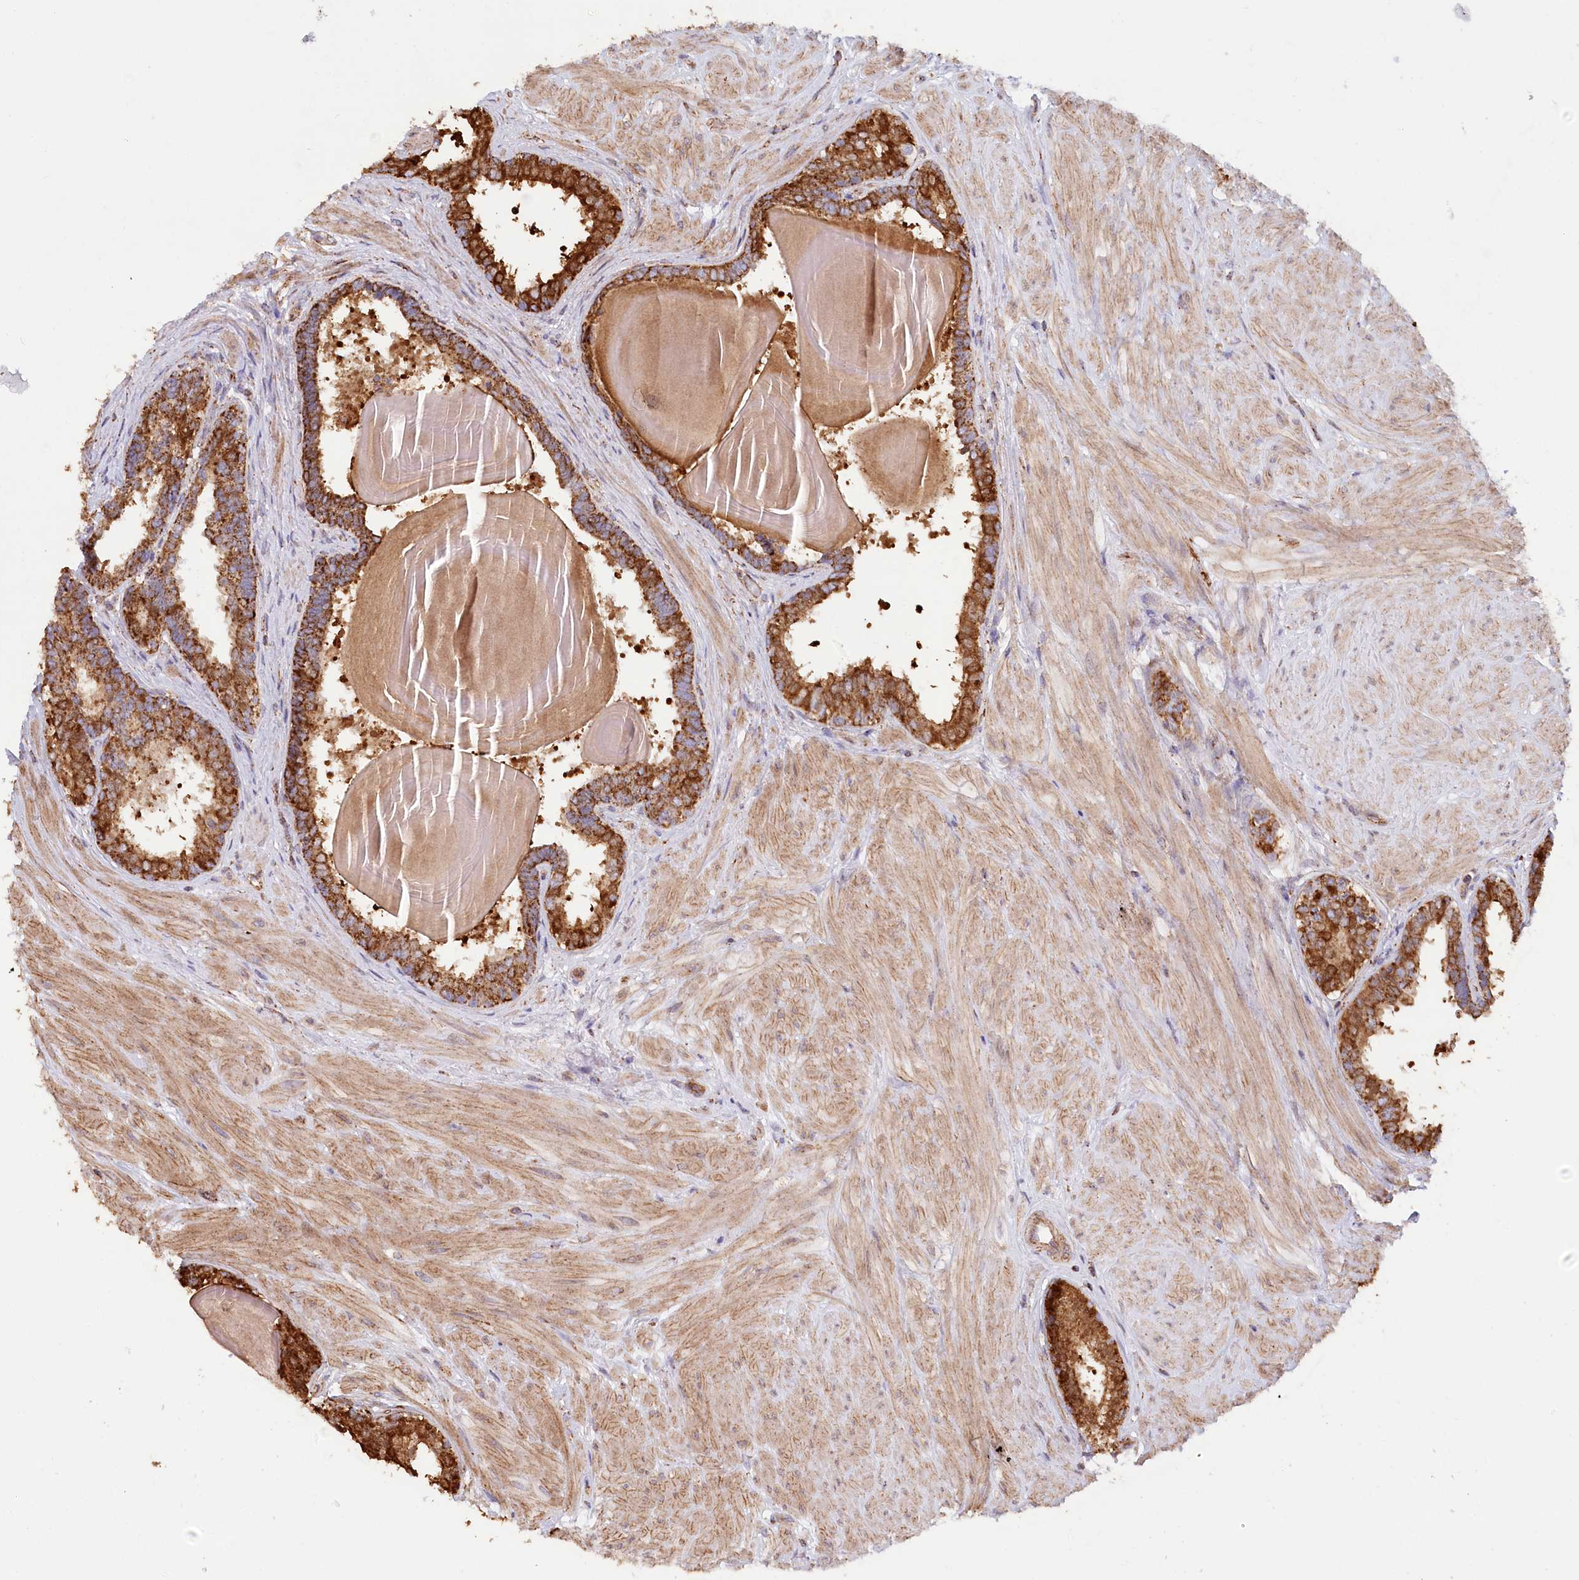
{"staining": {"intensity": "strong", "quantity": ">75%", "location": "cytoplasmic/membranous"}, "tissue": "prostate", "cell_type": "Glandular cells", "image_type": "normal", "snomed": [{"axis": "morphology", "description": "Normal tissue, NOS"}, {"axis": "topography", "description": "Prostate"}], "caption": "Unremarkable prostate demonstrates strong cytoplasmic/membranous staining in approximately >75% of glandular cells (DAB = brown stain, brightfield microscopy at high magnification)..", "gene": "UMPS", "patient": {"sex": "male", "age": 48}}